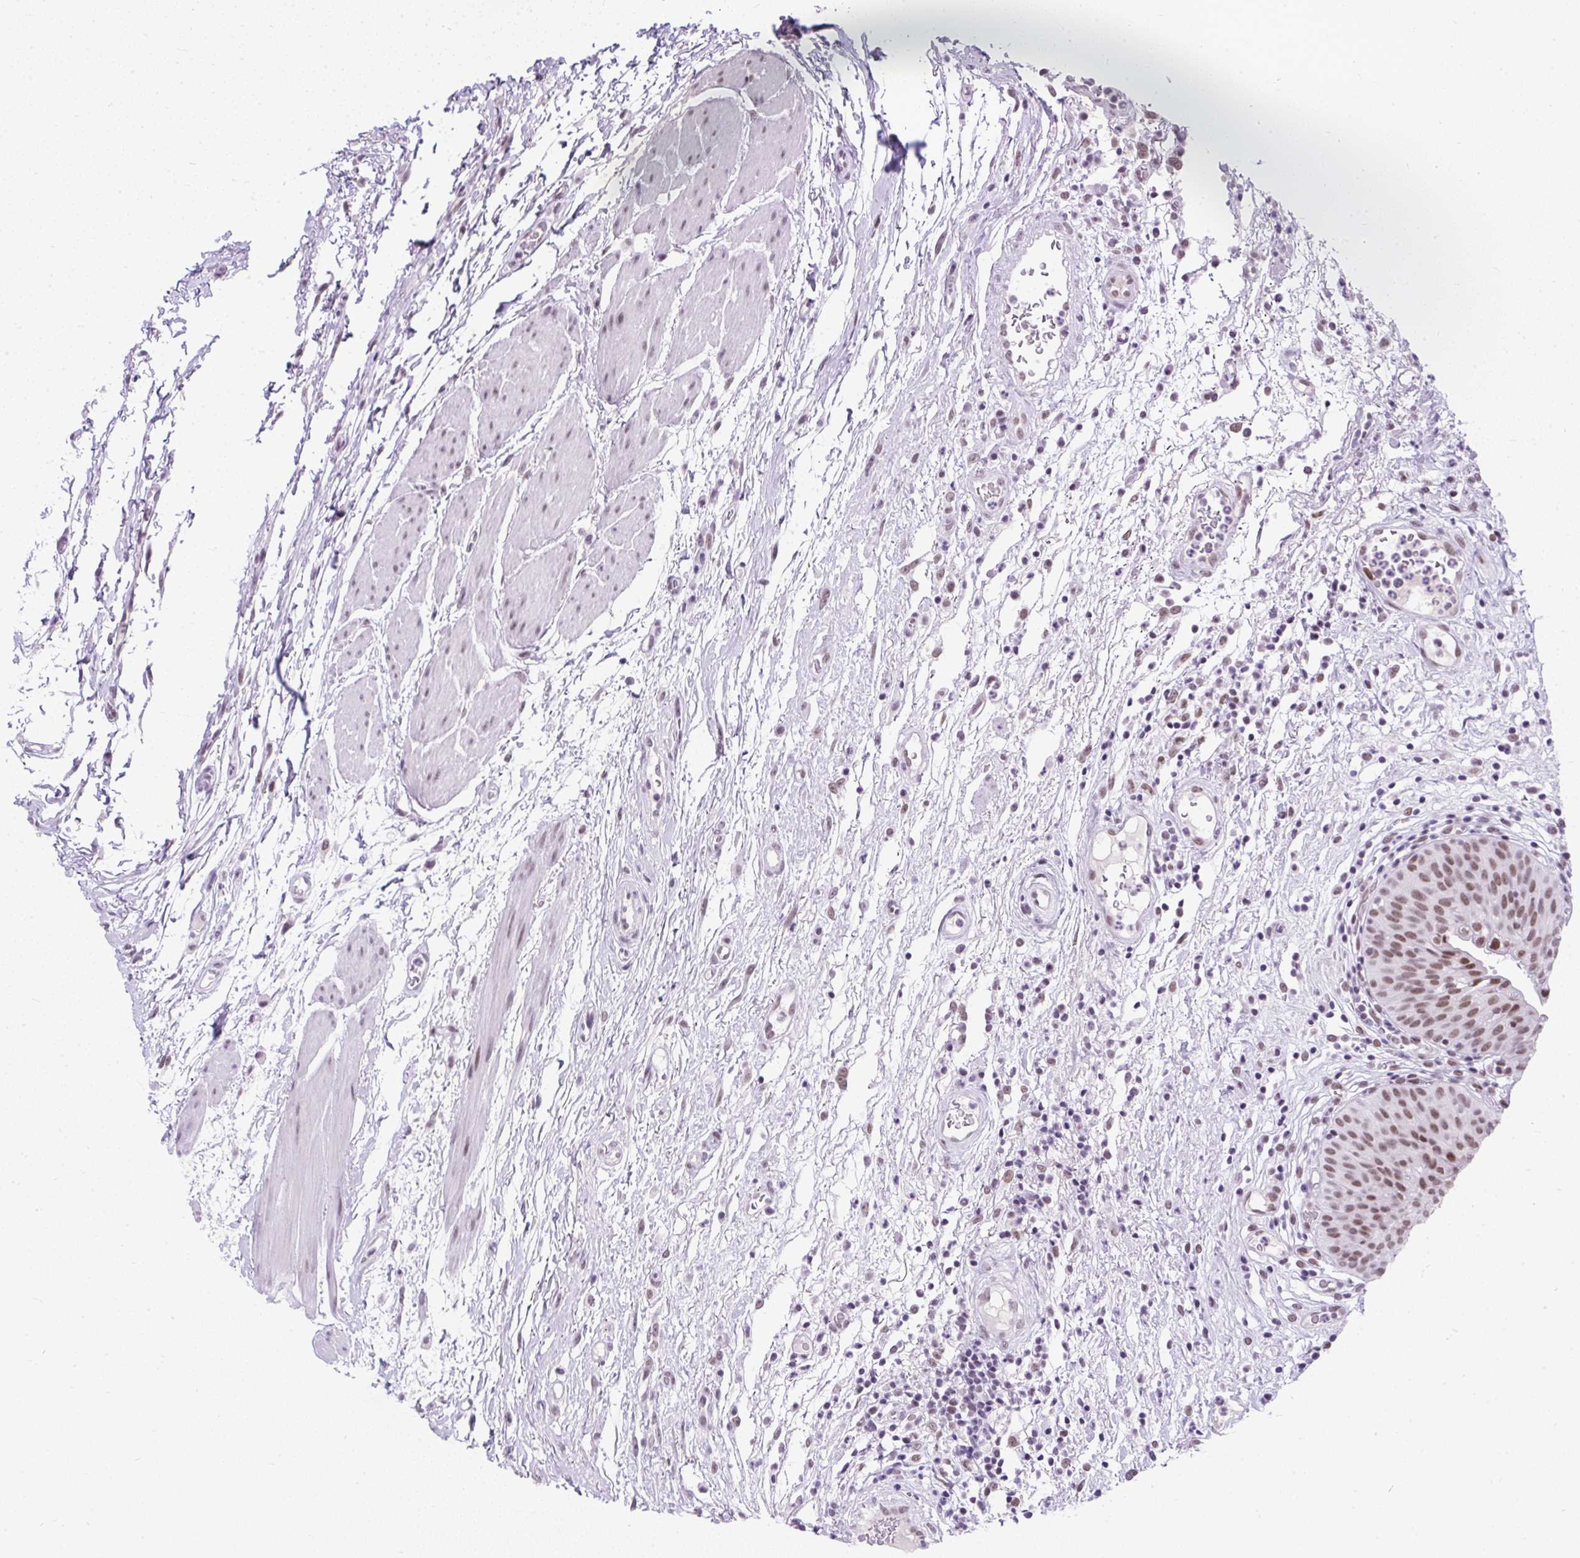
{"staining": {"intensity": "strong", "quantity": ">75%", "location": "nuclear"}, "tissue": "urinary bladder", "cell_type": "Urothelial cells", "image_type": "normal", "snomed": [{"axis": "morphology", "description": "Normal tissue, NOS"}, {"axis": "morphology", "description": "Inflammation, NOS"}, {"axis": "topography", "description": "Urinary bladder"}], "caption": "An image showing strong nuclear positivity in about >75% of urothelial cells in normal urinary bladder, as visualized by brown immunohistochemical staining.", "gene": "PLCXD2", "patient": {"sex": "male", "age": 57}}